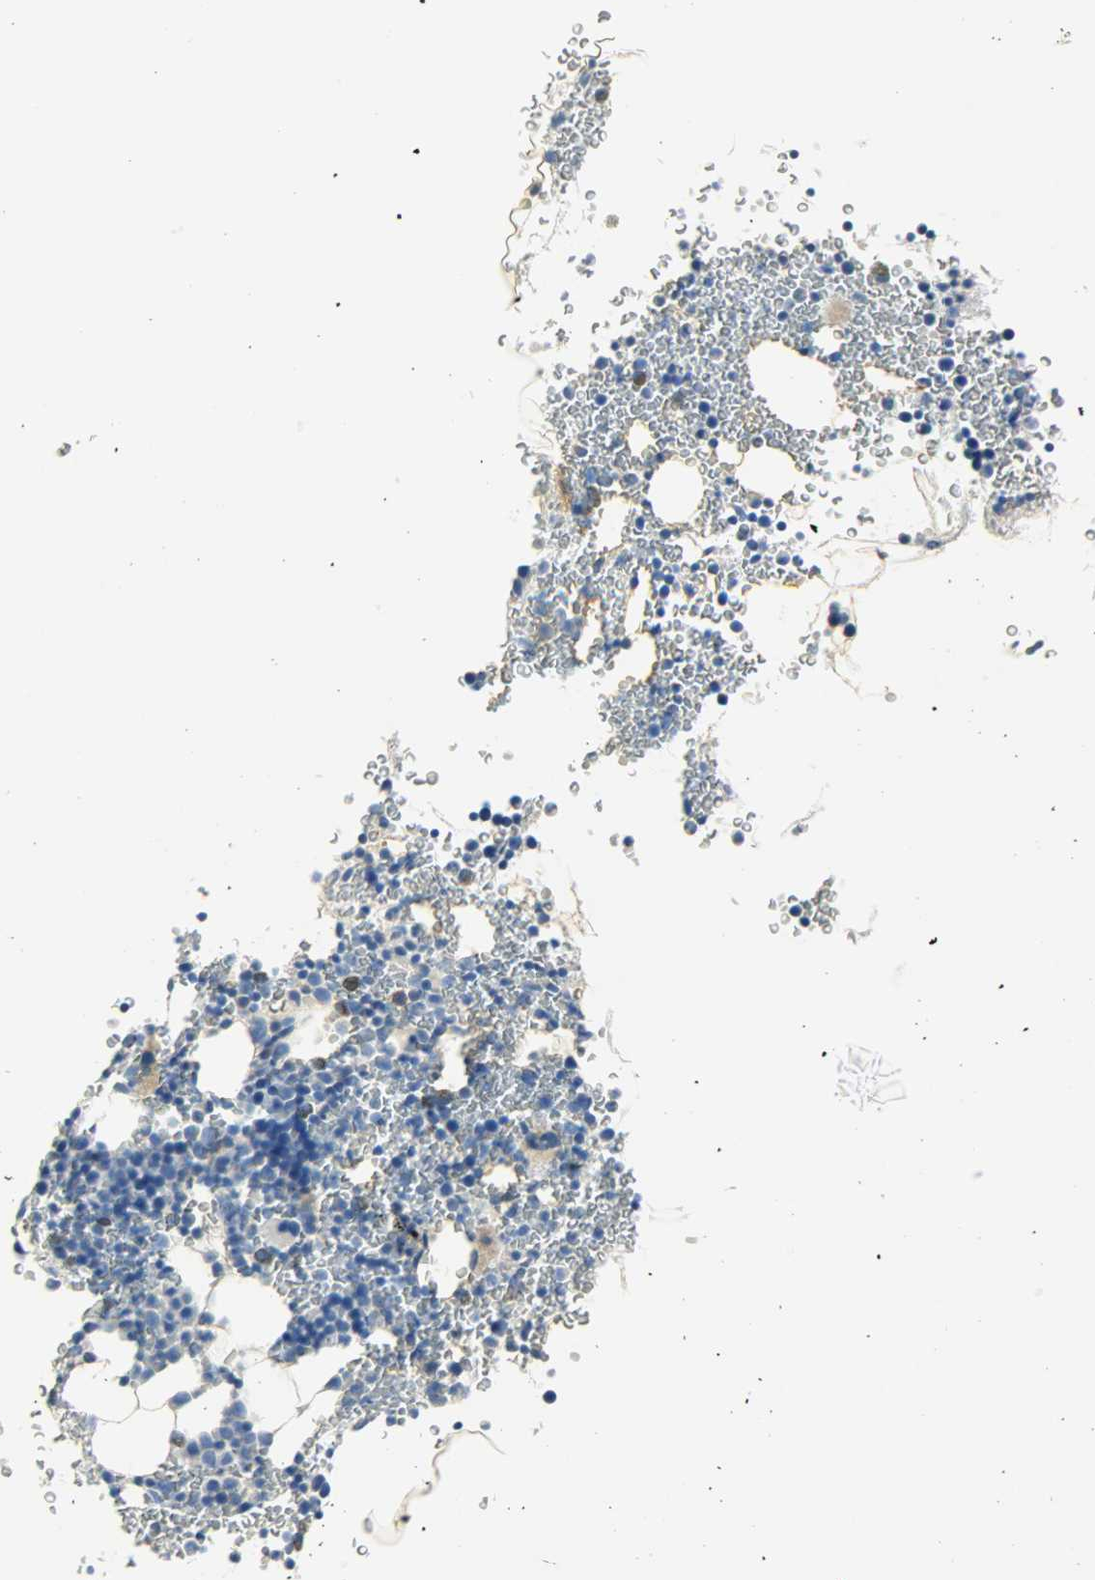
{"staining": {"intensity": "moderate", "quantity": "<25%", "location": "cytoplasmic/membranous"}, "tissue": "bone marrow", "cell_type": "Hematopoietic cells", "image_type": "normal", "snomed": [{"axis": "morphology", "description": "Normal tissue, NOS"}, {"axis": "morphology", "description": "Inflammation, NOS"}, {"axis": "topography", "description": "Bone marrow"}], "caption": "Immunohistochemical staining of normal bone marrow shows moderate cytoplasmic/membranous protein staining in about <25% of hematopoietic cells. (IHC, brightfield microscopy, high magnification).", "gene": "PKD2", "patient": {"sex": "male", "age": 22}}